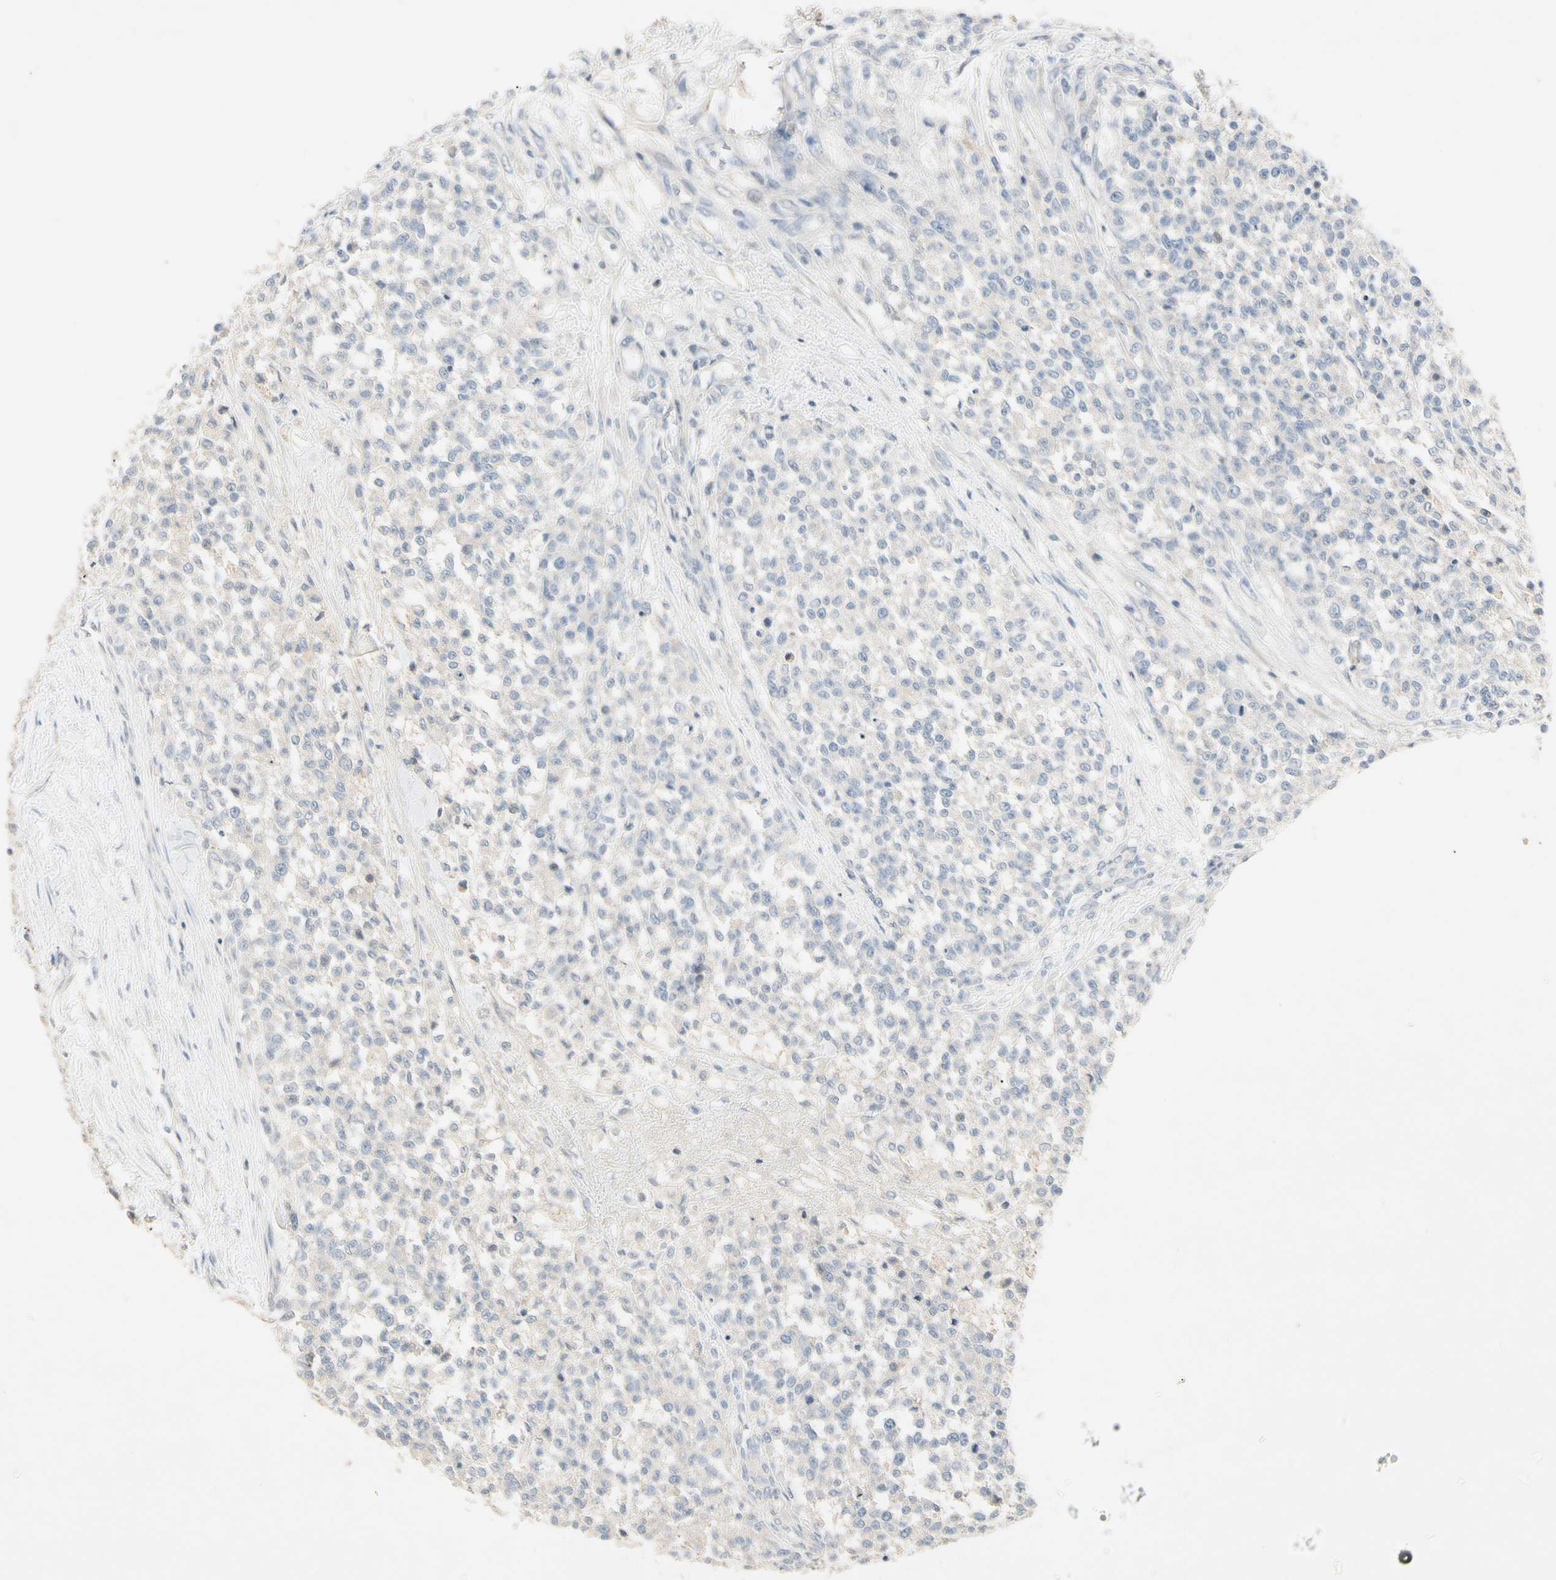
{"staining": {"intensity": "negative", "quantity": "none", "location": "none"}, "tissue": "testis cancer", "cell_type": "Tumor cells", "image_type": "cancer", "snomed": [{"axis": "morphology", "description": "Seminoma, NOS"}, {"axis": "topography", "description": "Testis"}], "caption": "The photomicrograph displays no staining of tumor cells in testis cancer.", "gene": "PRSS21", "patient": {"sex": "male", "age": 59}}